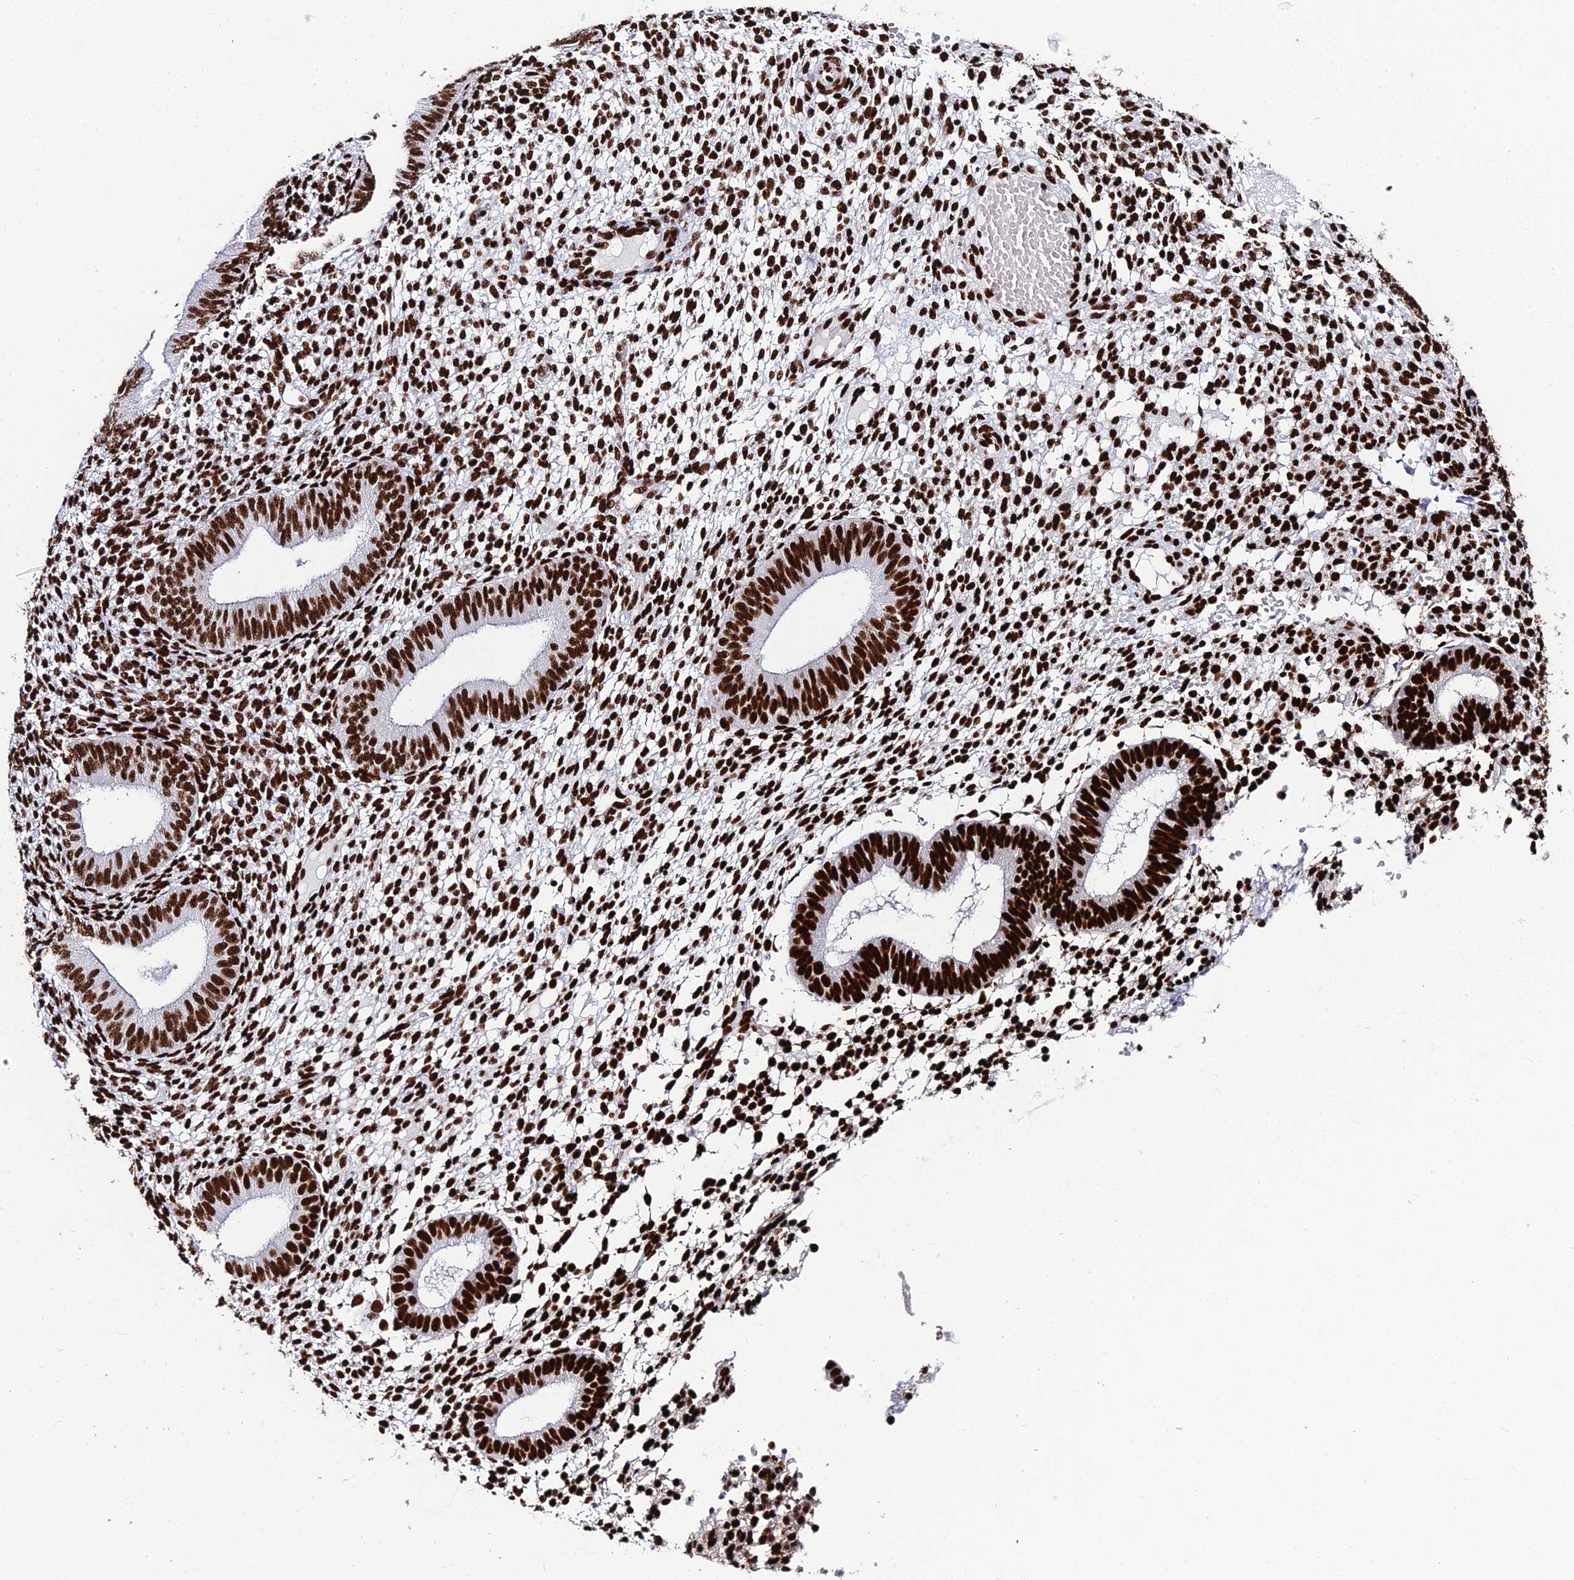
{"staining": {"intensity": "strong", "quantity": ">75%", "location": "nuclear"}, "tissue": "endometrium", "cell_type": "Cells in endometrial stroma", "image_type": "normal", "snomed": [{"axis": "morphology", "description": "Normal tissue, NOS"}, {"axis": "topography", "description": "Endometrium"}], "caption": "Immunohistochemistry staining of benign endometrium, which displays high levels of strong nuclear expression in approximately >75% of cells in endometrial stroma indicating strong nuclear protein expression. The staining was performed using DAB (3,3'-diaminobenzidine) (brown) for protein detection and nuclei were counterstained in hematoxylin (blue).", "gene": "HNRNPH1", "patient": {"sex": "female", "age": 49}}